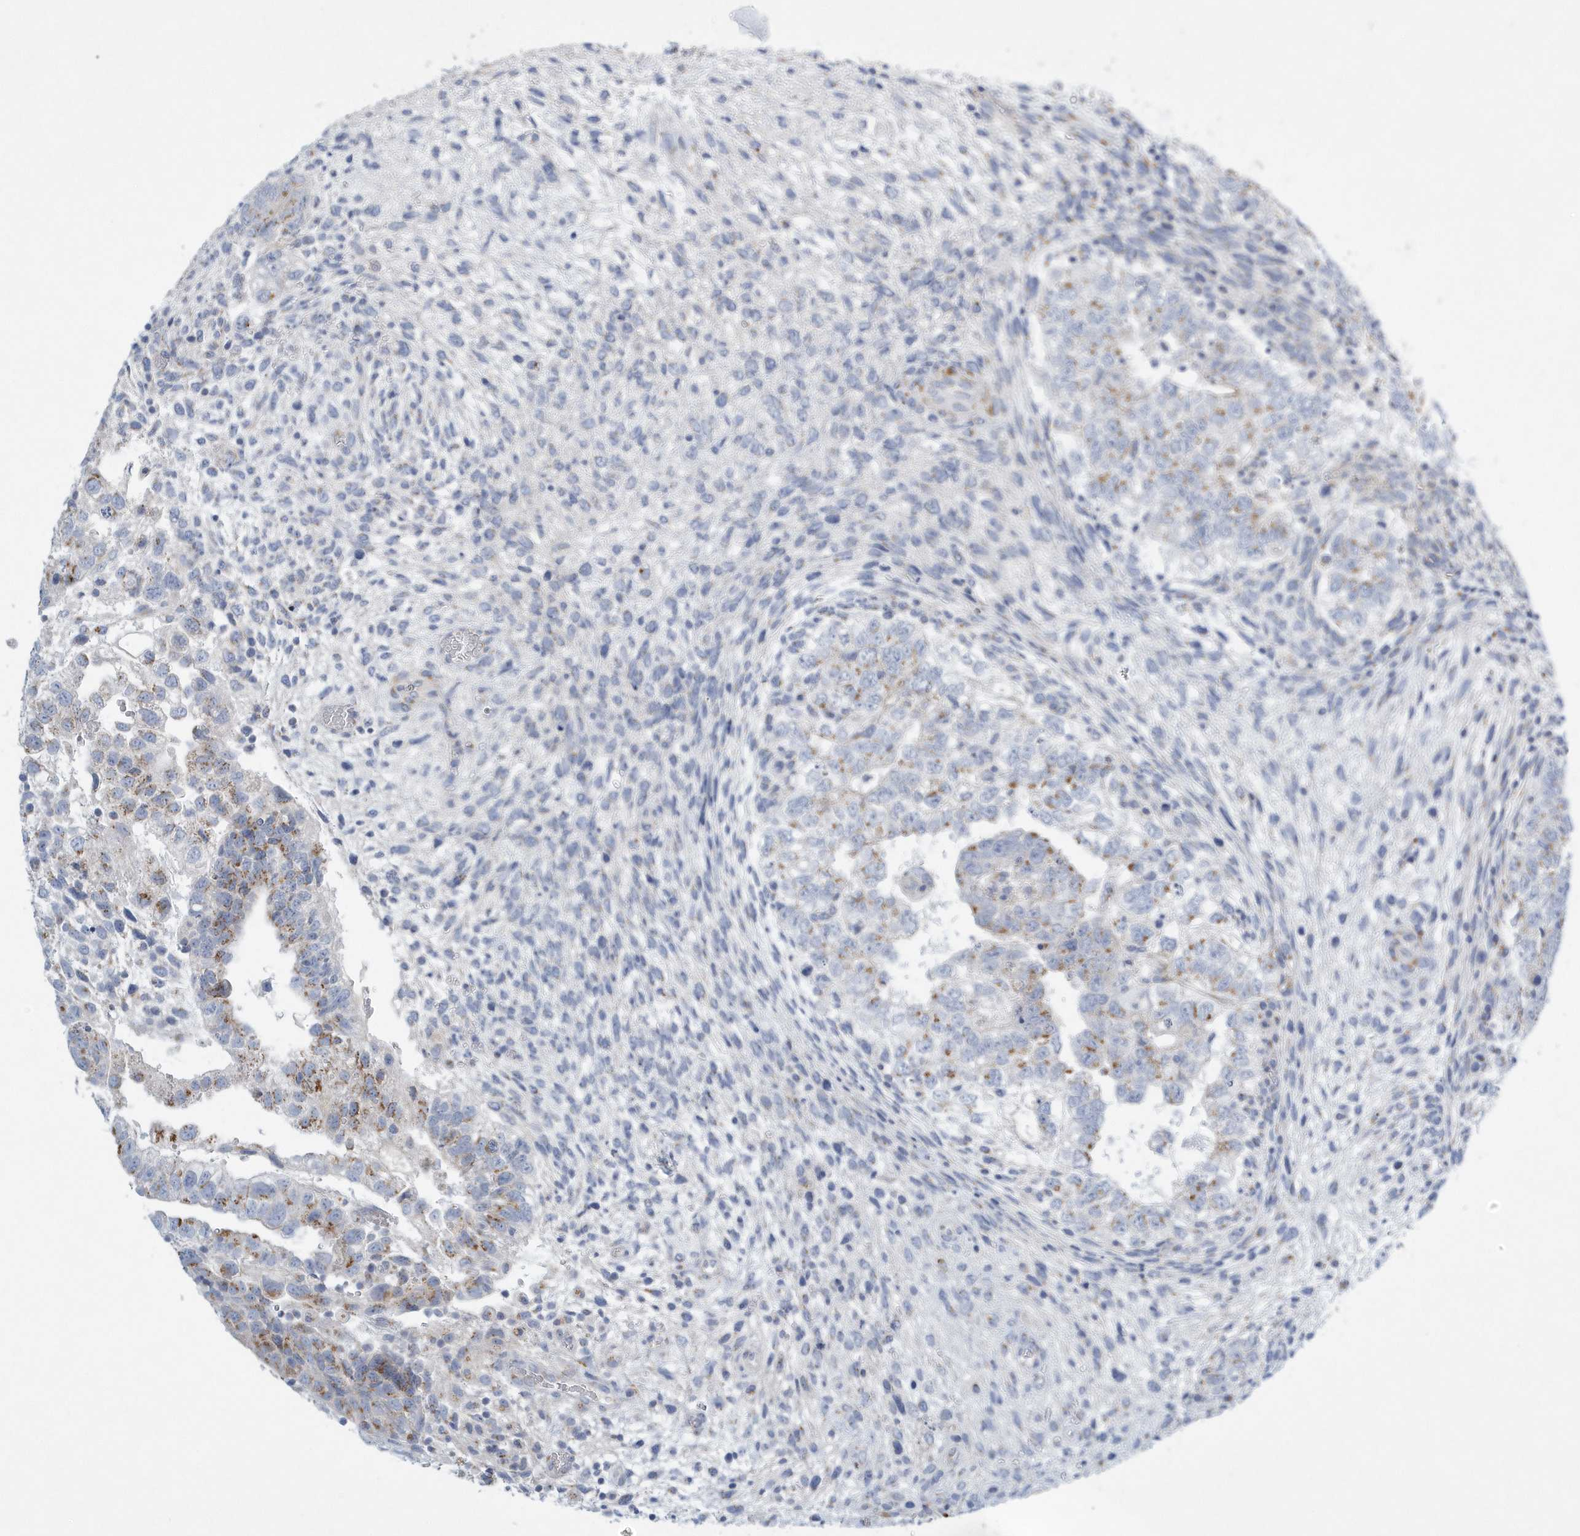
{"staining": {"intensity": "moderate", "quantity": "25%-75%", "location": "cytoplasmic/membranous"}, "tissue": "testis cancer", "cell_type": "Tumor cells", "image_type": "cancer", "snomed": [{"axis": "morphology", "description": "Carcinoma, Embryonal, NOS"}, {"axis": "topography", "description": "Testis"}], "caption": "A high-resolution micrograph shows immunohistochemistry (IHC) staining of testis cancer (embryonal carcinoma), which reveals moderate cytoplasmic/membranous expression in approximately 25%-75% of tumor cells.", "gene": "SPATA18", "patient": {"sex": "male", "age": 37}}